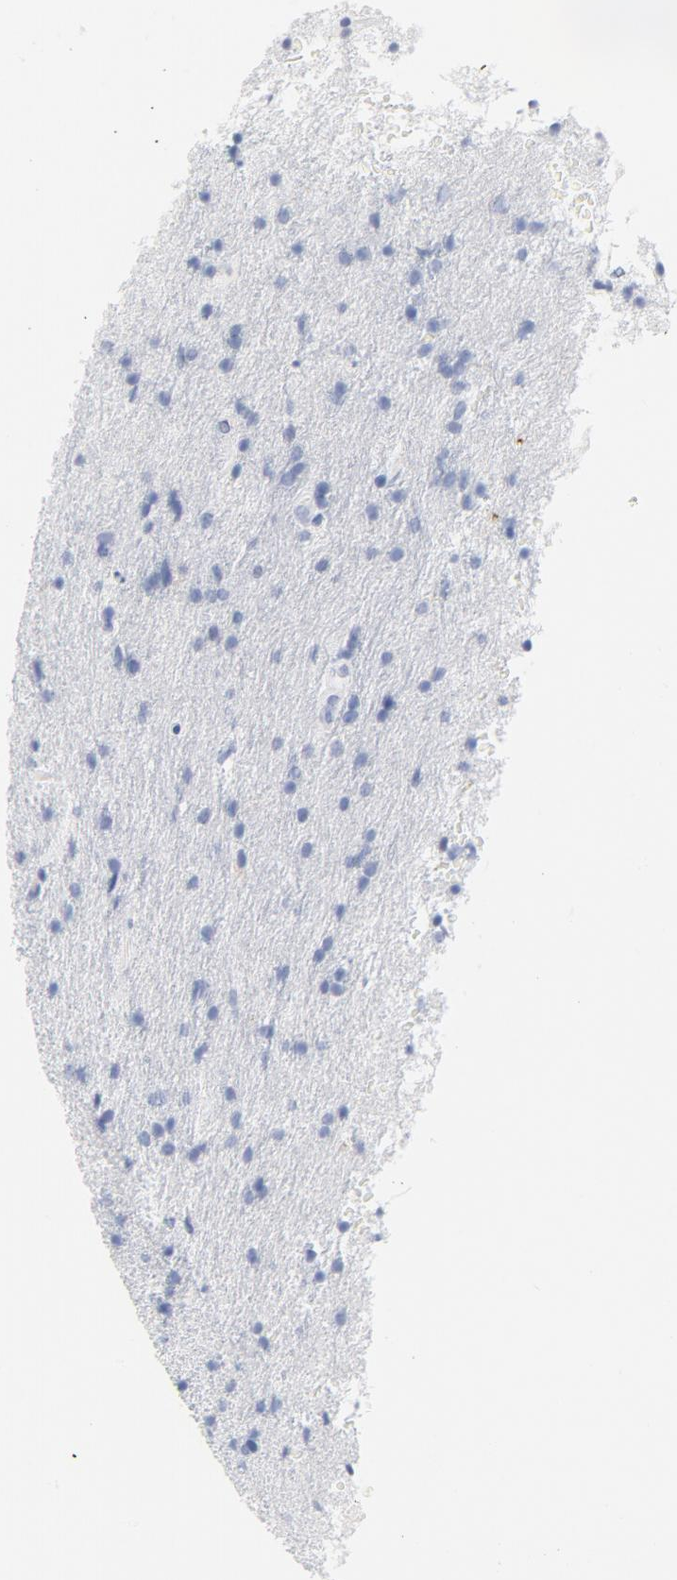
{"staining": {"intensity": "moderate", "quantity": "<25%", "location": "nuclear"}, "tissue": "glioma", "cell_type": "Tumor cells", "image_type": "cancer", "snomed": [{"axis": "morphology", "description": "Glioma, malignant, High grade"}, {"axis": "topography", "description": "Brain"}], "caption": "The immunohistochemical stain shows moderate nuclear staining in tumor cells of high-grade glioma (malignant) tissue.", "gene": "CDC20", "patient": {"sex": "male", "age": 33}}